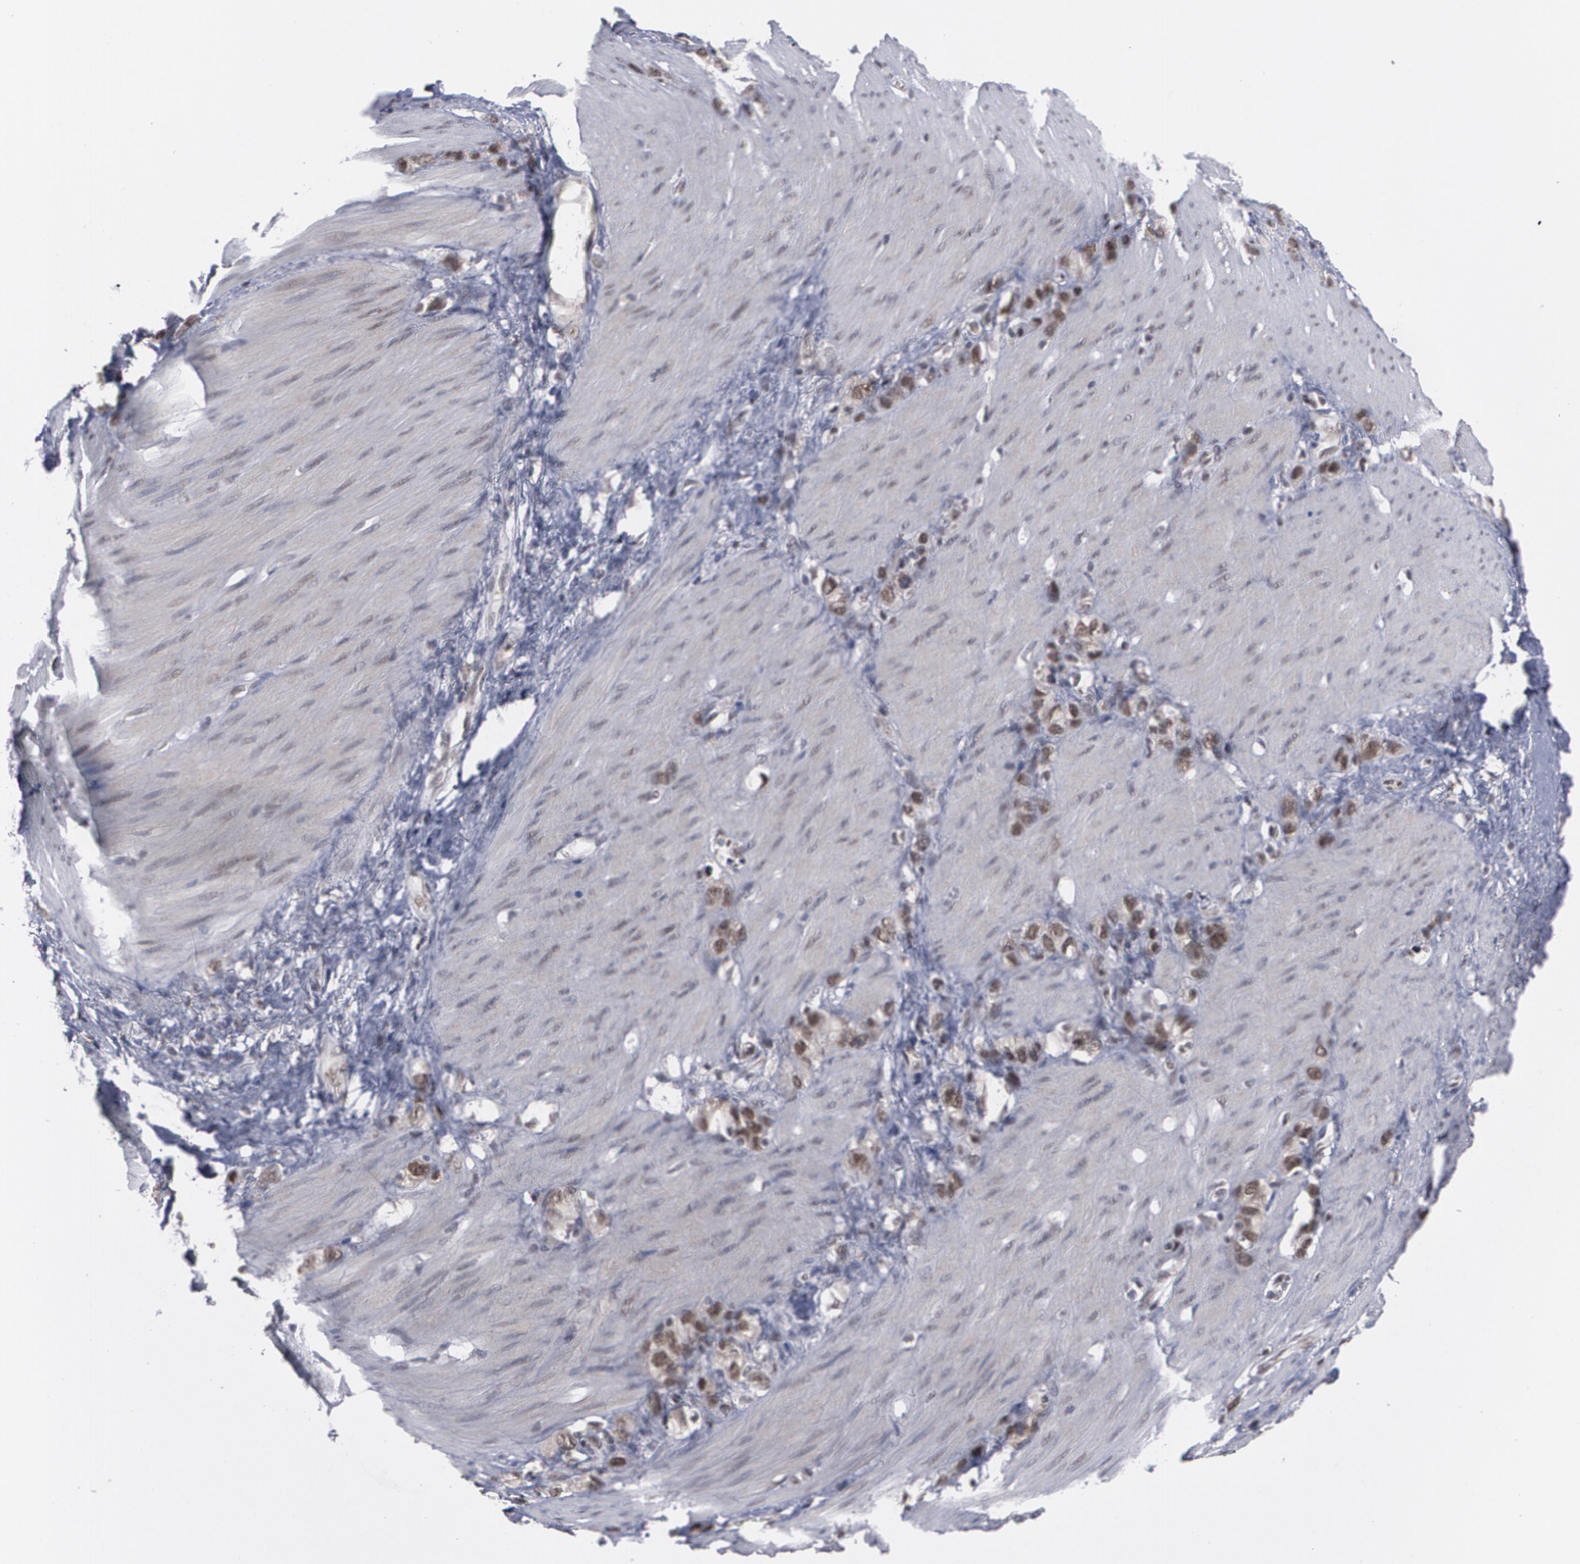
{"staining": {"intensity": "moderate", "quantity": ">75%", "location": "nuclear"}, "tissue": "stomach cancer", "cell_type": "Tumor cells", "image_type": "cancer", "snomed": [{"axis": "morphology", "description": "Normal tissue, NOS"}, {"axis": "morphology", "description": "Adenocarcinoma, NOS"}, {"axis": "morphology", "description": "Adenocarcinoma, High grade"}, {"axis": "topography", "description": "Stomach, upper"}, {"axis": "topography", "description": "Stomach"}], "caption": "Immunohistochemical staining of stomach cancer (high-grade adenocarcinoma) demonstrates moderate nuclear protein expression in about >75% of tumor cells.", "gene": "INTS6", "patient": {"sex": "female", "age": 65}}